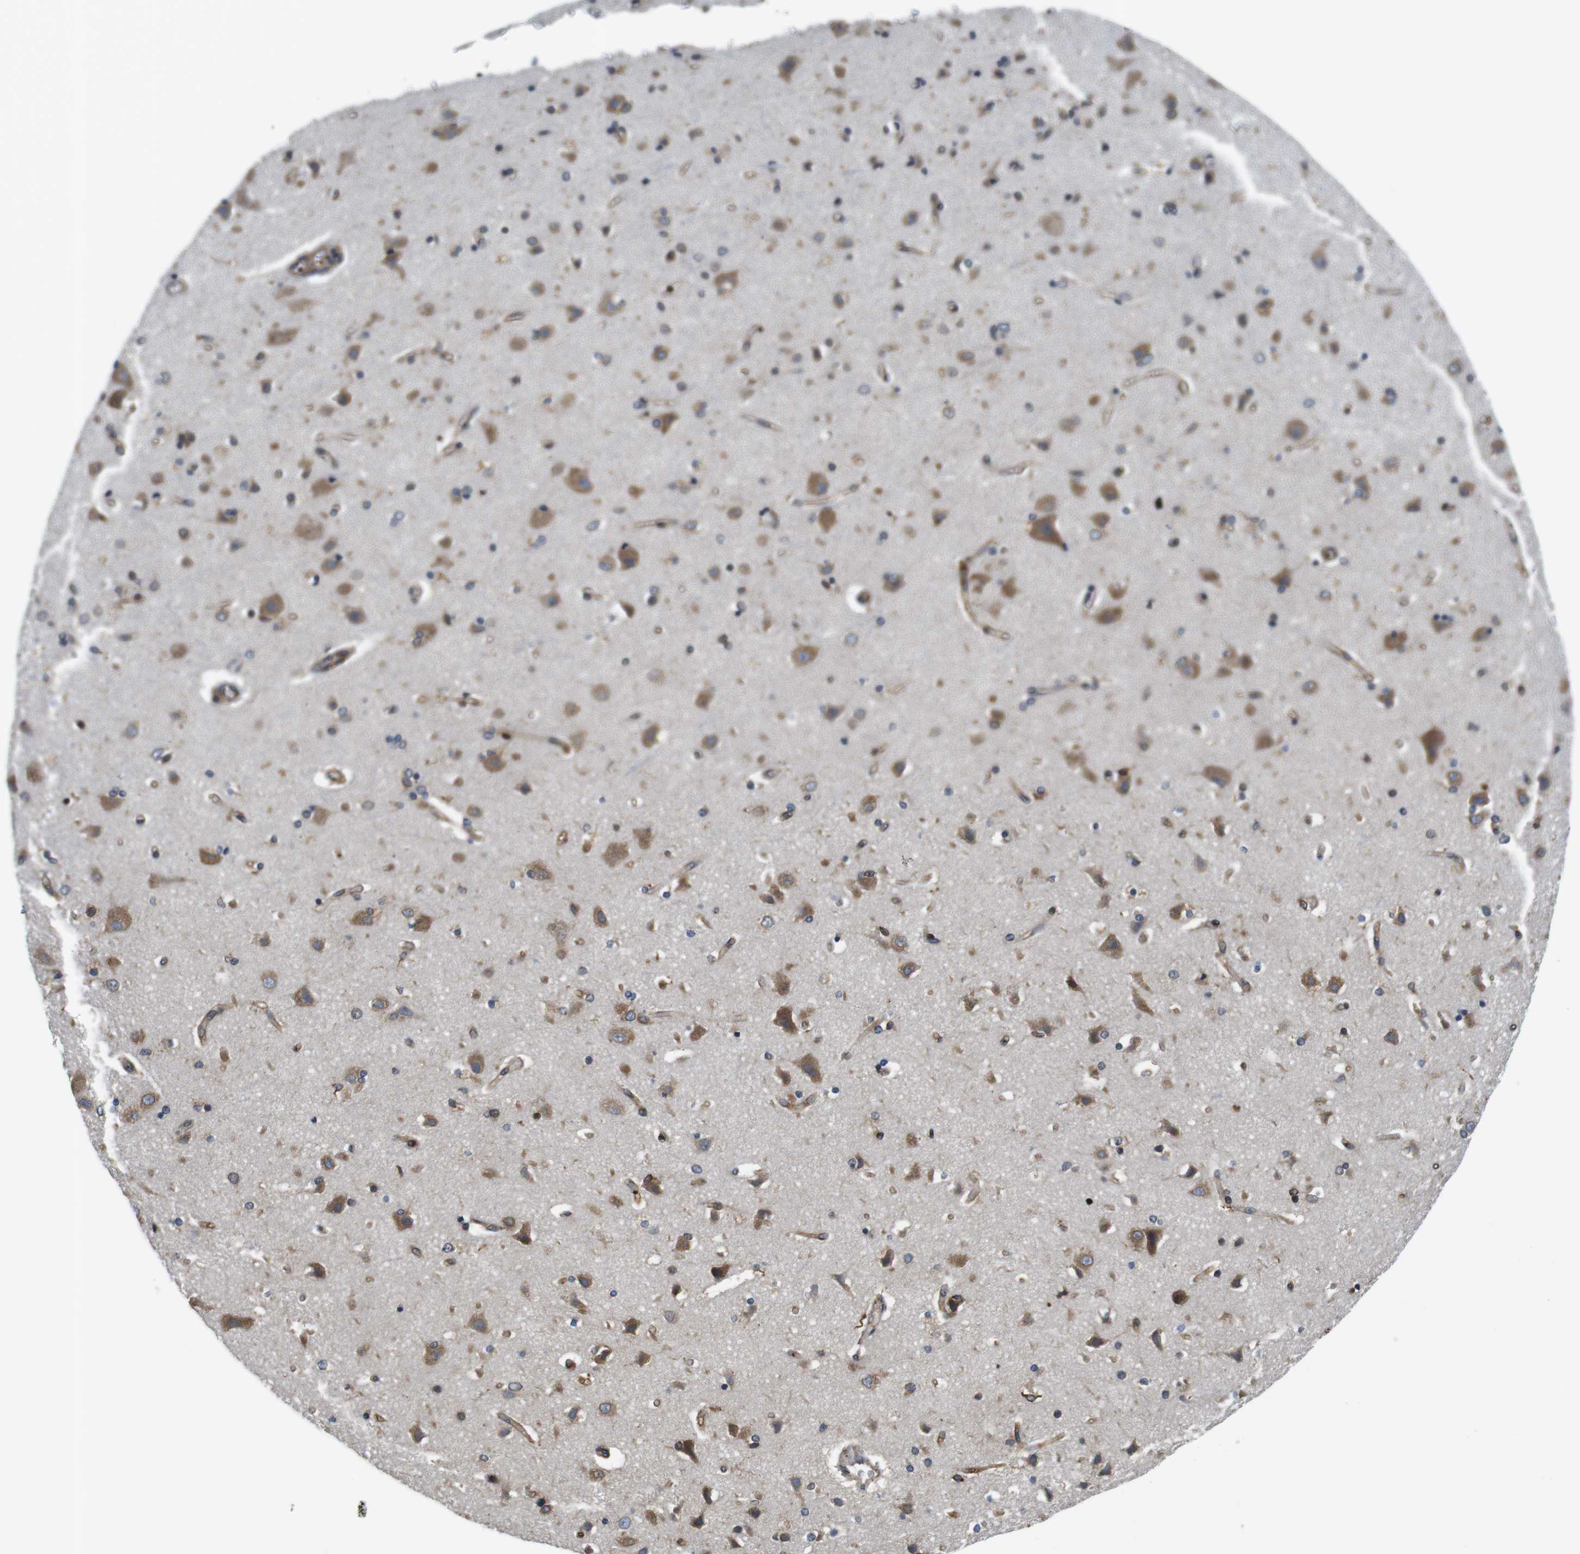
{"staining": {"intensity": "moderate", "quantity": ">75%", "location": "cytoplasmic/membranous"}, "tissue": "cerebral cortex", "cell_type": "Endothelial cells", "image_type": "normal", "snomed": [{"axis": "morphology", "description": "Normal tissue, NOS"}, {"axis": "topography", "description": "Cerebral cortex"}], "caption": "Protein expression analysis of normal human cerebral cortex reveals moderate cytoplasmic/membranous positivity in about >75% of endothelial cells. The protein is shown in brown color, while the nuclei are stained blue.", "gene": "HERPUD2", "patient": {"sex": "female", "age": 54}}